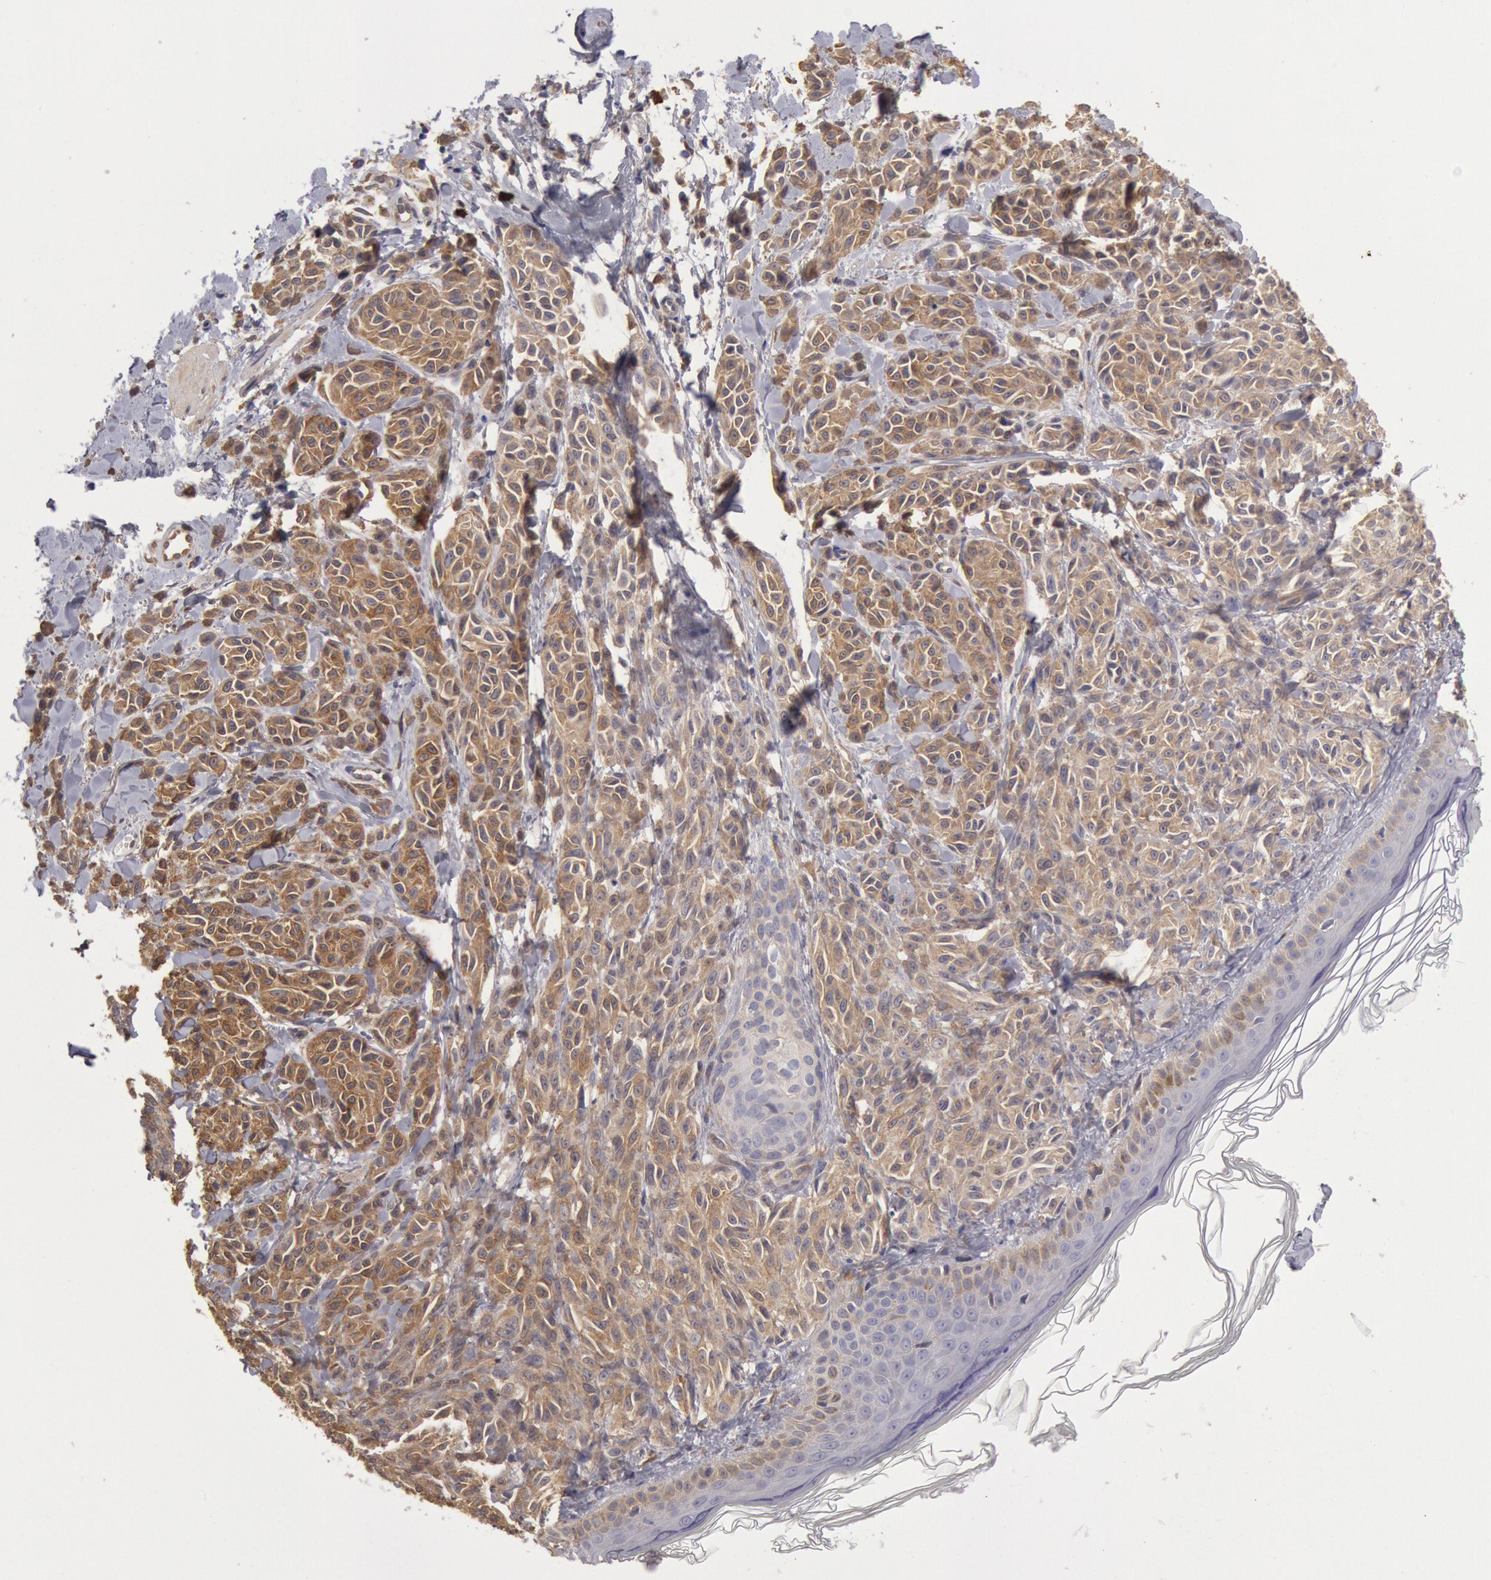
{"staining": {"intensity": "strong", "quantity": ">75%", "location": "cytoplasmic/membranous"}, "tissue": "melanoma", "cell_type": "Tumor cells", "image_type": "cancer", "snomed": [{"axis": "morphology", "description": "Malignant melanoma, NOS"}, {"axis": "topography", "description": "Skin"}], "caption": "Malignant melanoma tissue shows strong cytoplasmic/membranous staining in about >75% of tumor cells, visualized by immunohistochemistry.", "gene": "CCDC50", "patient": {"sex": "female", "age": 73}}